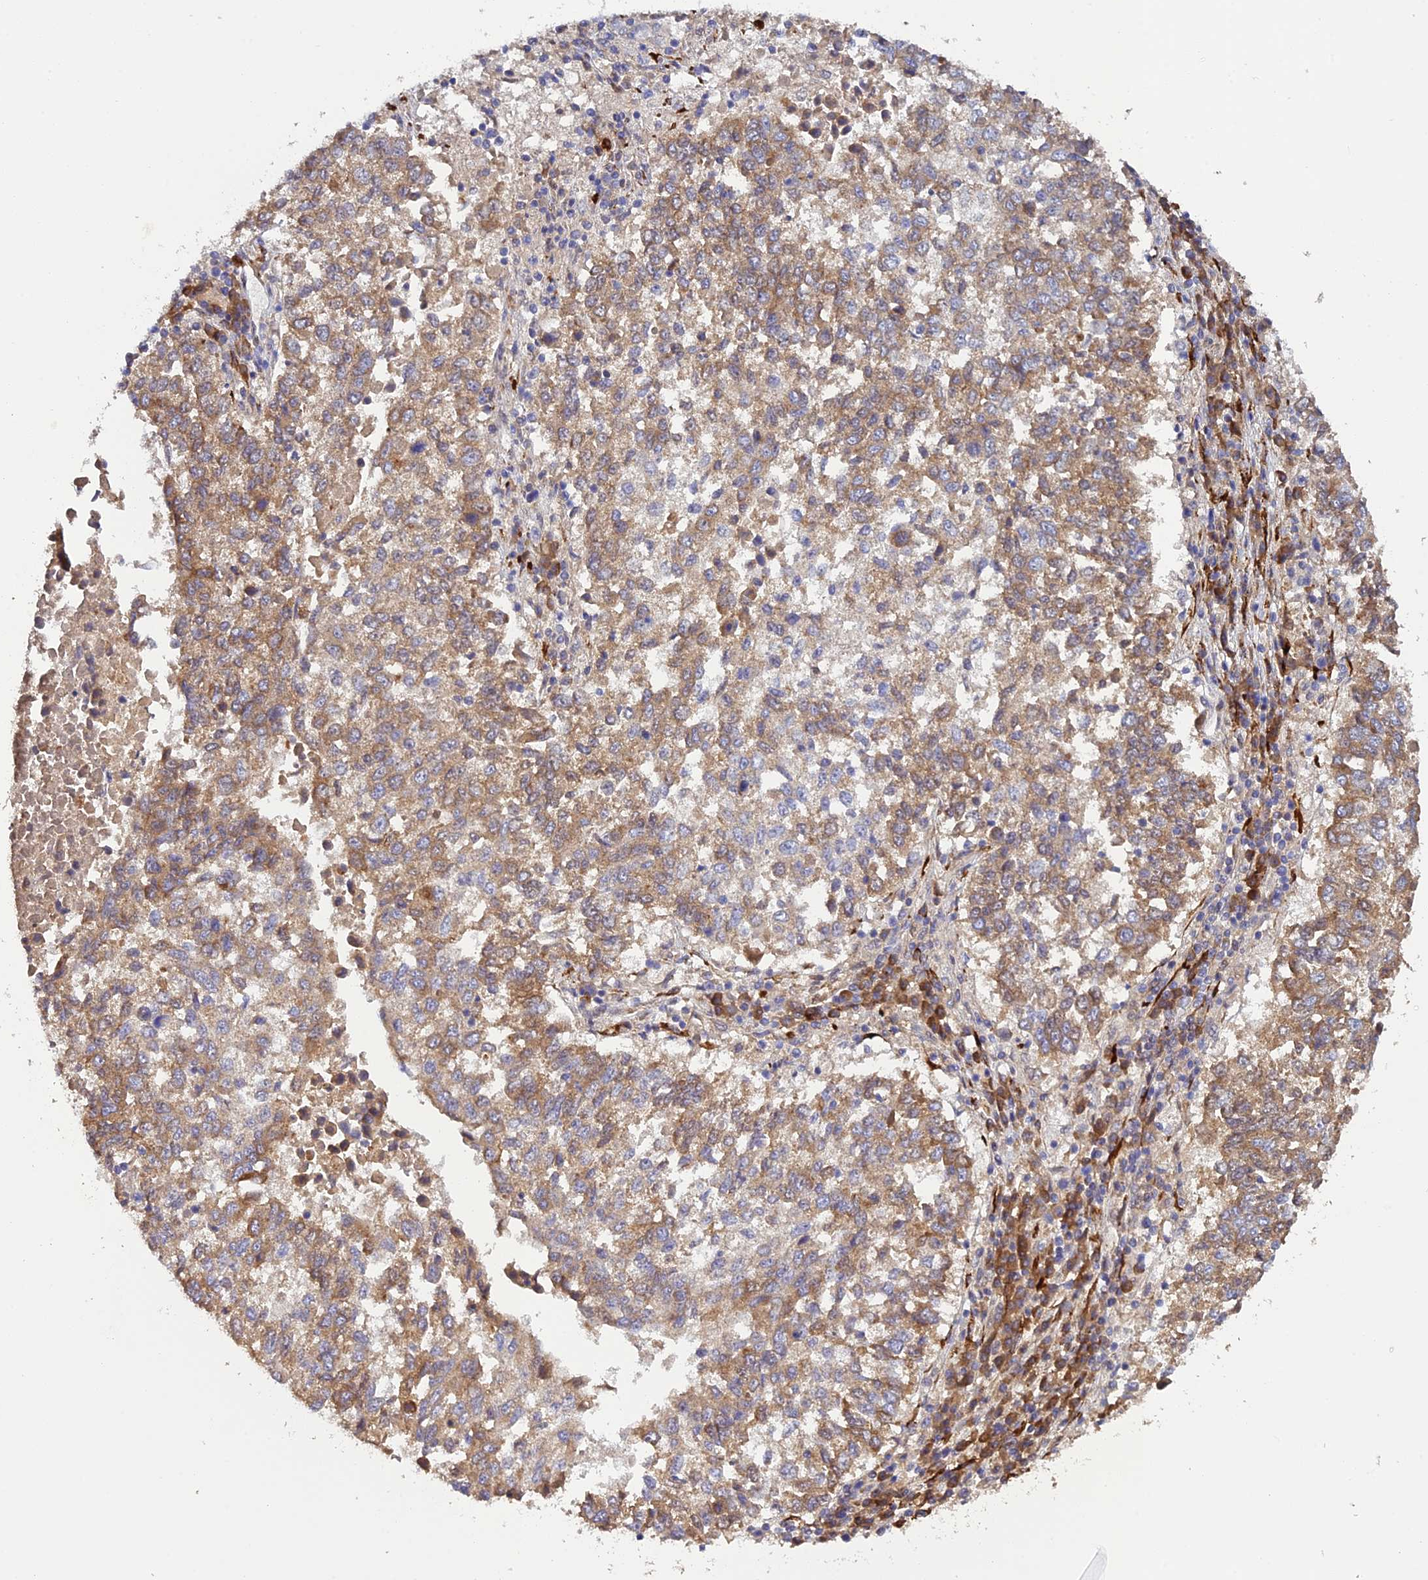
{"staining": {"intensity": "moderate", "quantity": ">75%", "location": "cytoplasmic/membranous"}, "tissue": "lung cancer", "cell_type": "Tumor cells", "image_type": "cancer", "snomed": [{"axis": "morphology", "description": "Squamous cell carcinoma, NOS"}, {"axis": "topography", "description": "Lung"}], "caption": "Protein analysis of squamous cell carcinoma (lung) tissue exhibits moderate cytoplasmic/membranous positivity in about >75% of tumor cells. (DAB IHC, brown staining for protein, blue staining for nuclei).", "gene": "P3H3", "patient": {"sex": "male", "age": 73}}